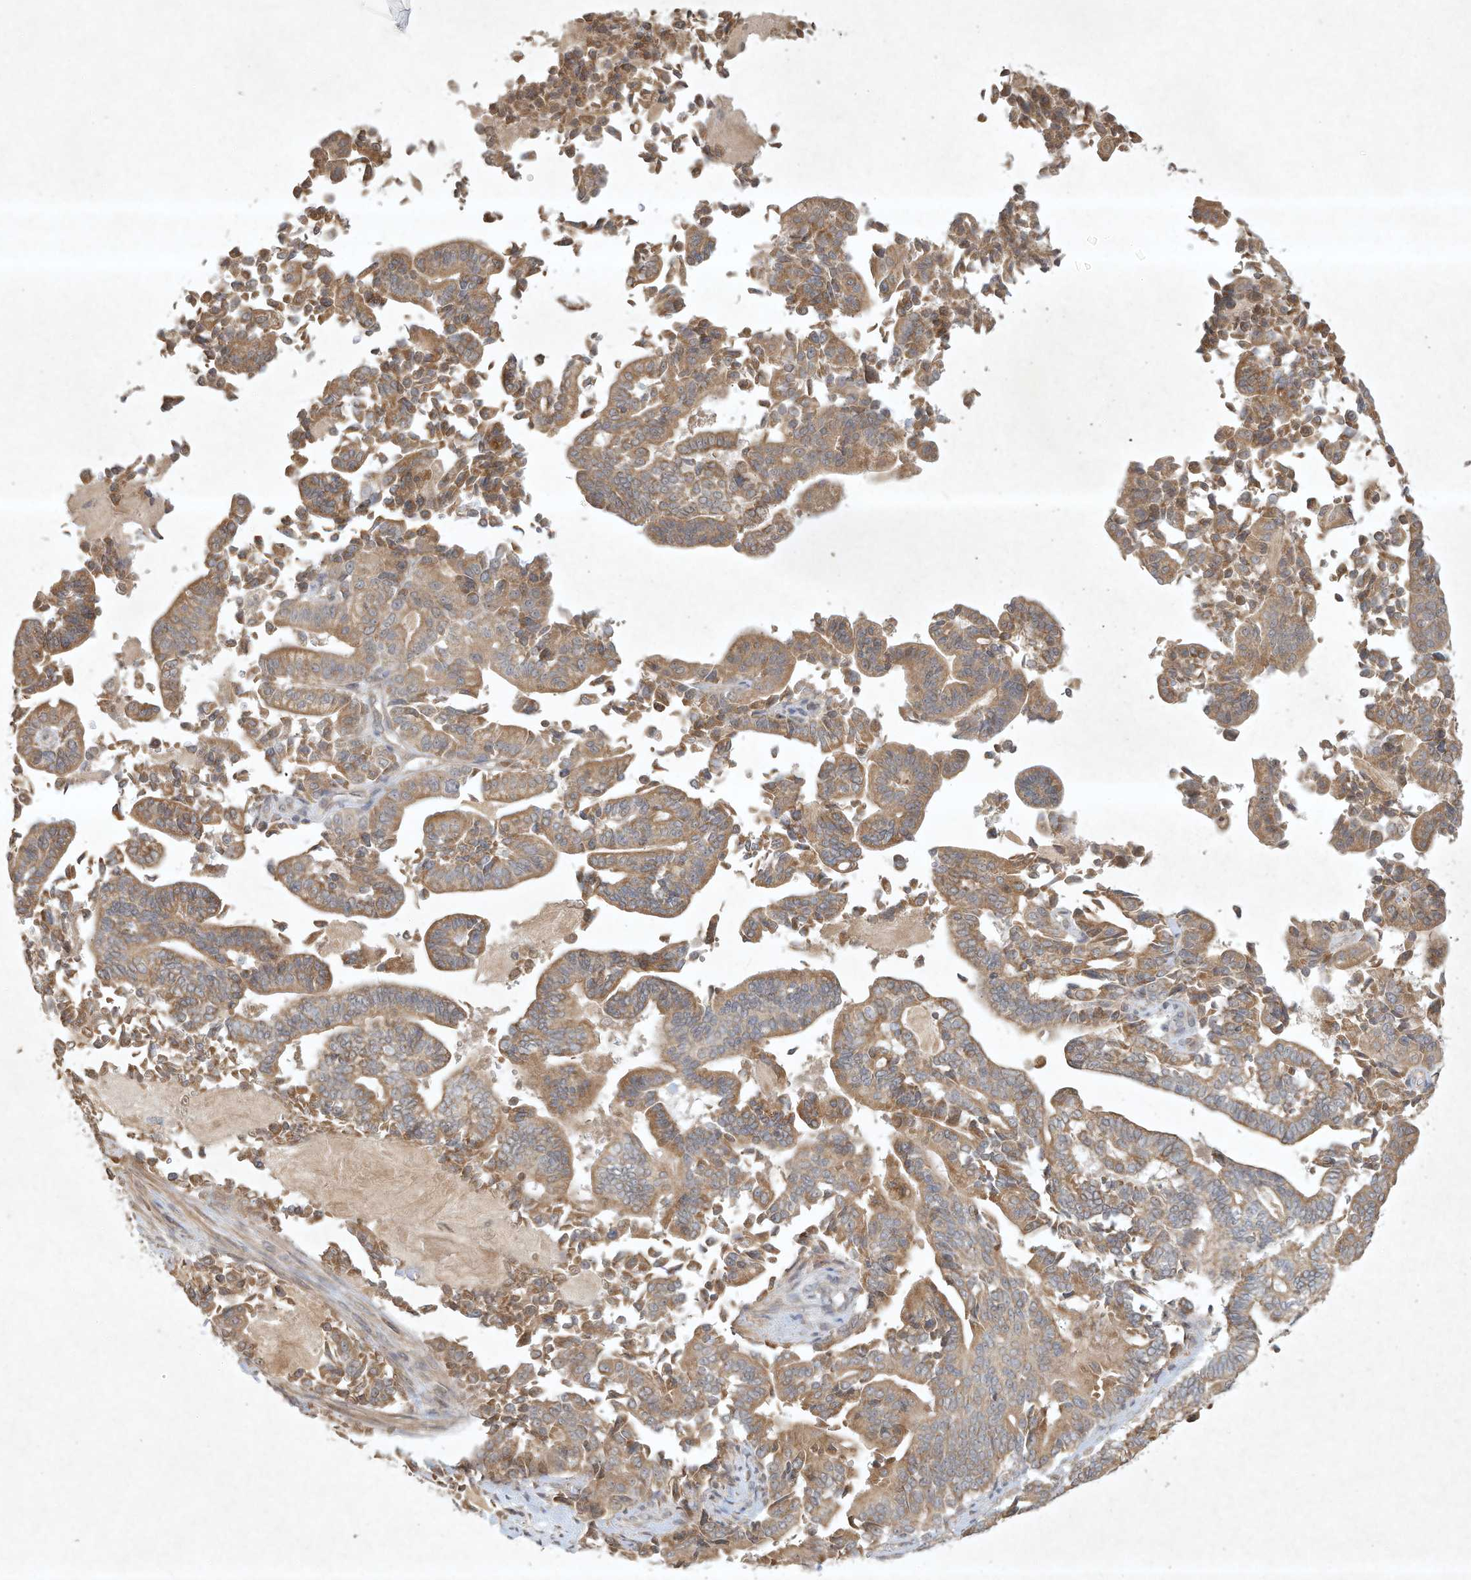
{"staining": {"intensity": "moderate", "quantity": ">75%", "location": "cytoplasmic/membranous"}, "tissue": "pancreatic cancer", "cell_type": "Tumor cells", "image_type": "cancer", "snomed": [{"axis": "morphology", "description": "Normal tissue, NOS"}, {"axis": "morphology", "description": "Adenocarcinoma, NOS"}, {"axis": "topography", "description": "Pancreas"}], "caption": "IHC micrograph of neoplastic tissue: human pancreatic adenocarcinoma stained using immunohistochemistry reveals medium levels of moderate protein expression localized specifically in the cytoplasmic/membranous of tumor cells, appearing as a cytoplasmic/membranous brown color.", "gene": "BTRC", "patient": {"sex": "male", "age": 63}}